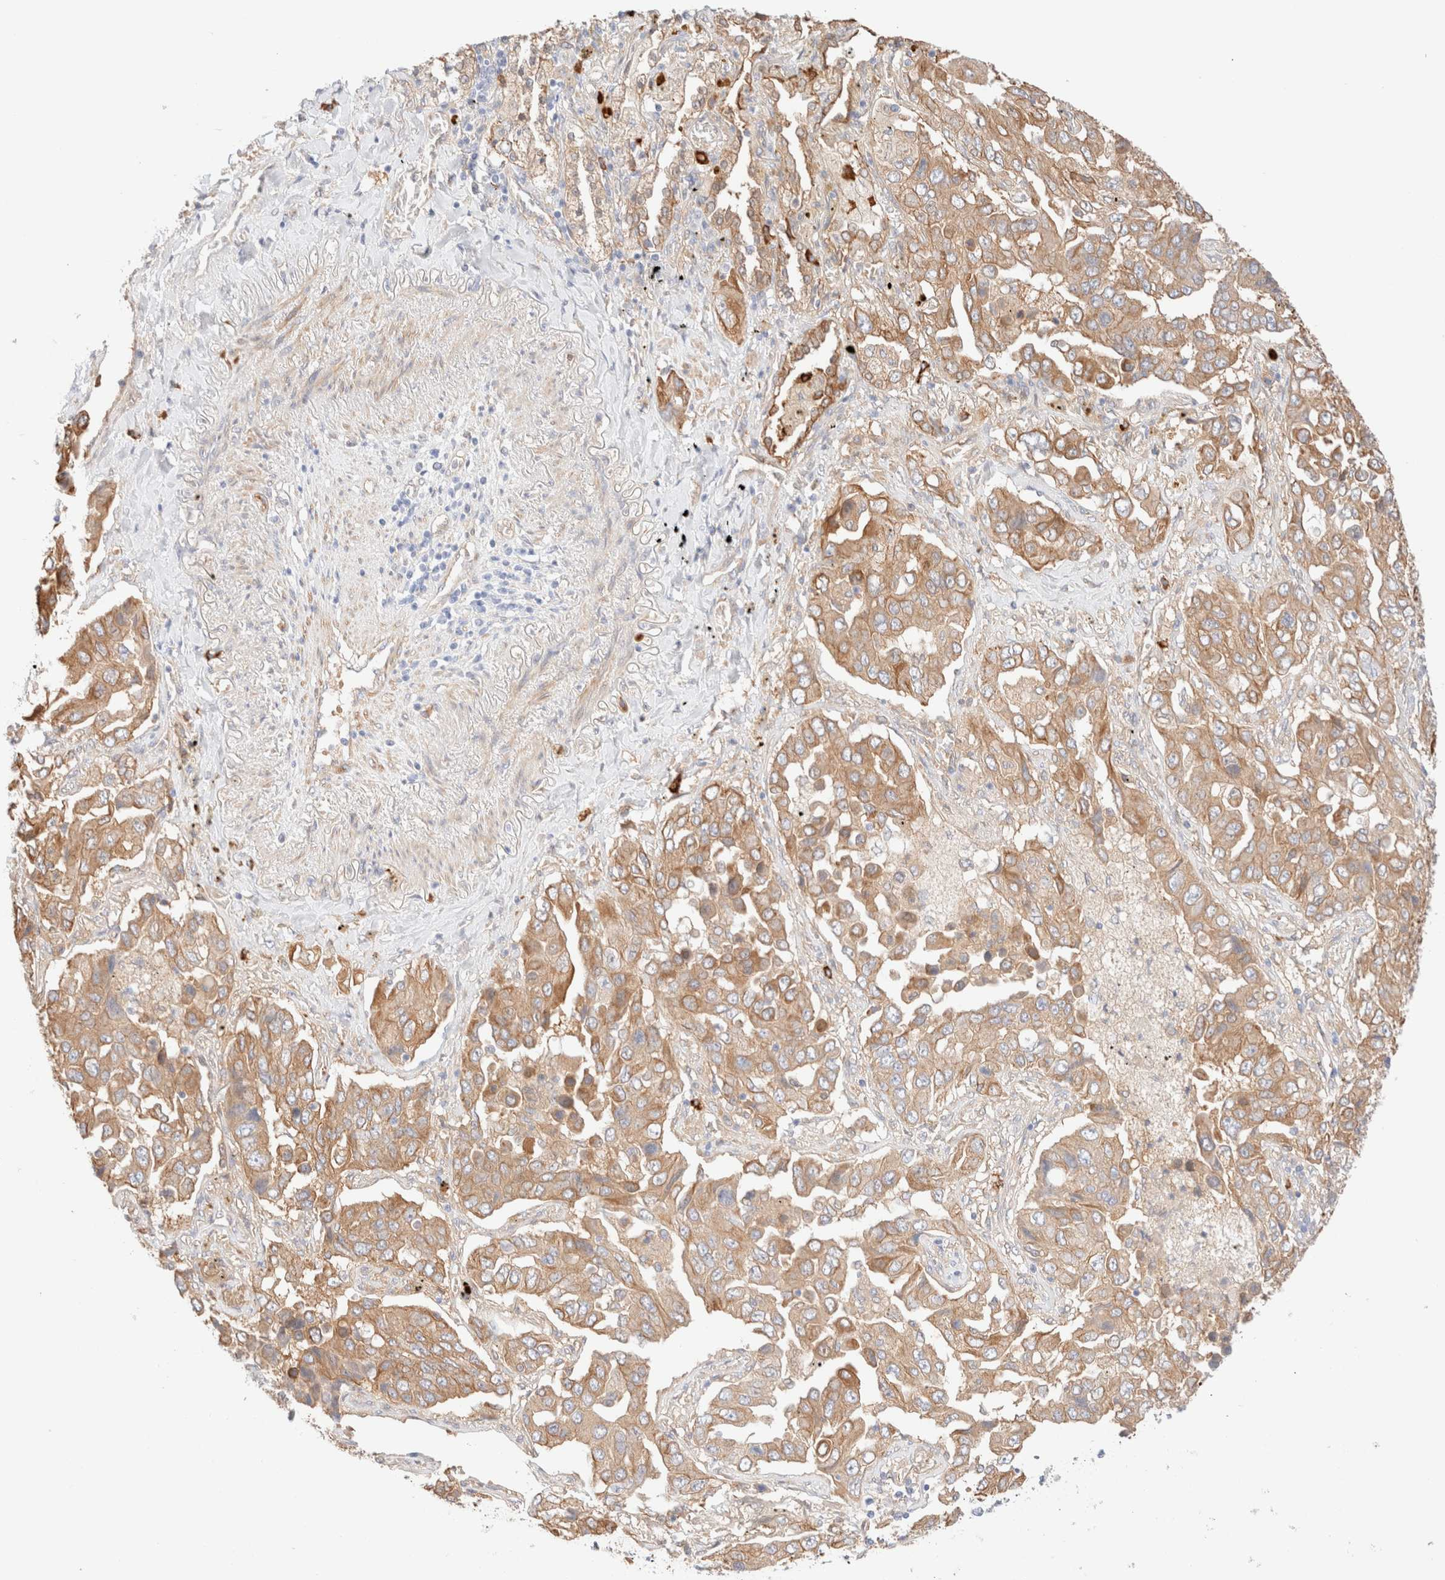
{"staining": {"intensity": "moderate", "quantity": ">75%", "location": "cytoplasmic/membranous"}, "tissue": "lung cancer", "cell_type": "Tumor cells", "image_type": "cancer", "snomed": [{"axis": "morphology", "description": "Adenocarcinoma, NOS"}, {"axis": "topography", "description": "Lung"}], "caption": "Human lung adenocarcinoma stained with a protein marker reveals moderate staining in tumor cells.", "gene": "NIBAN2", "patient": {"sex": "female", "age": 65}}